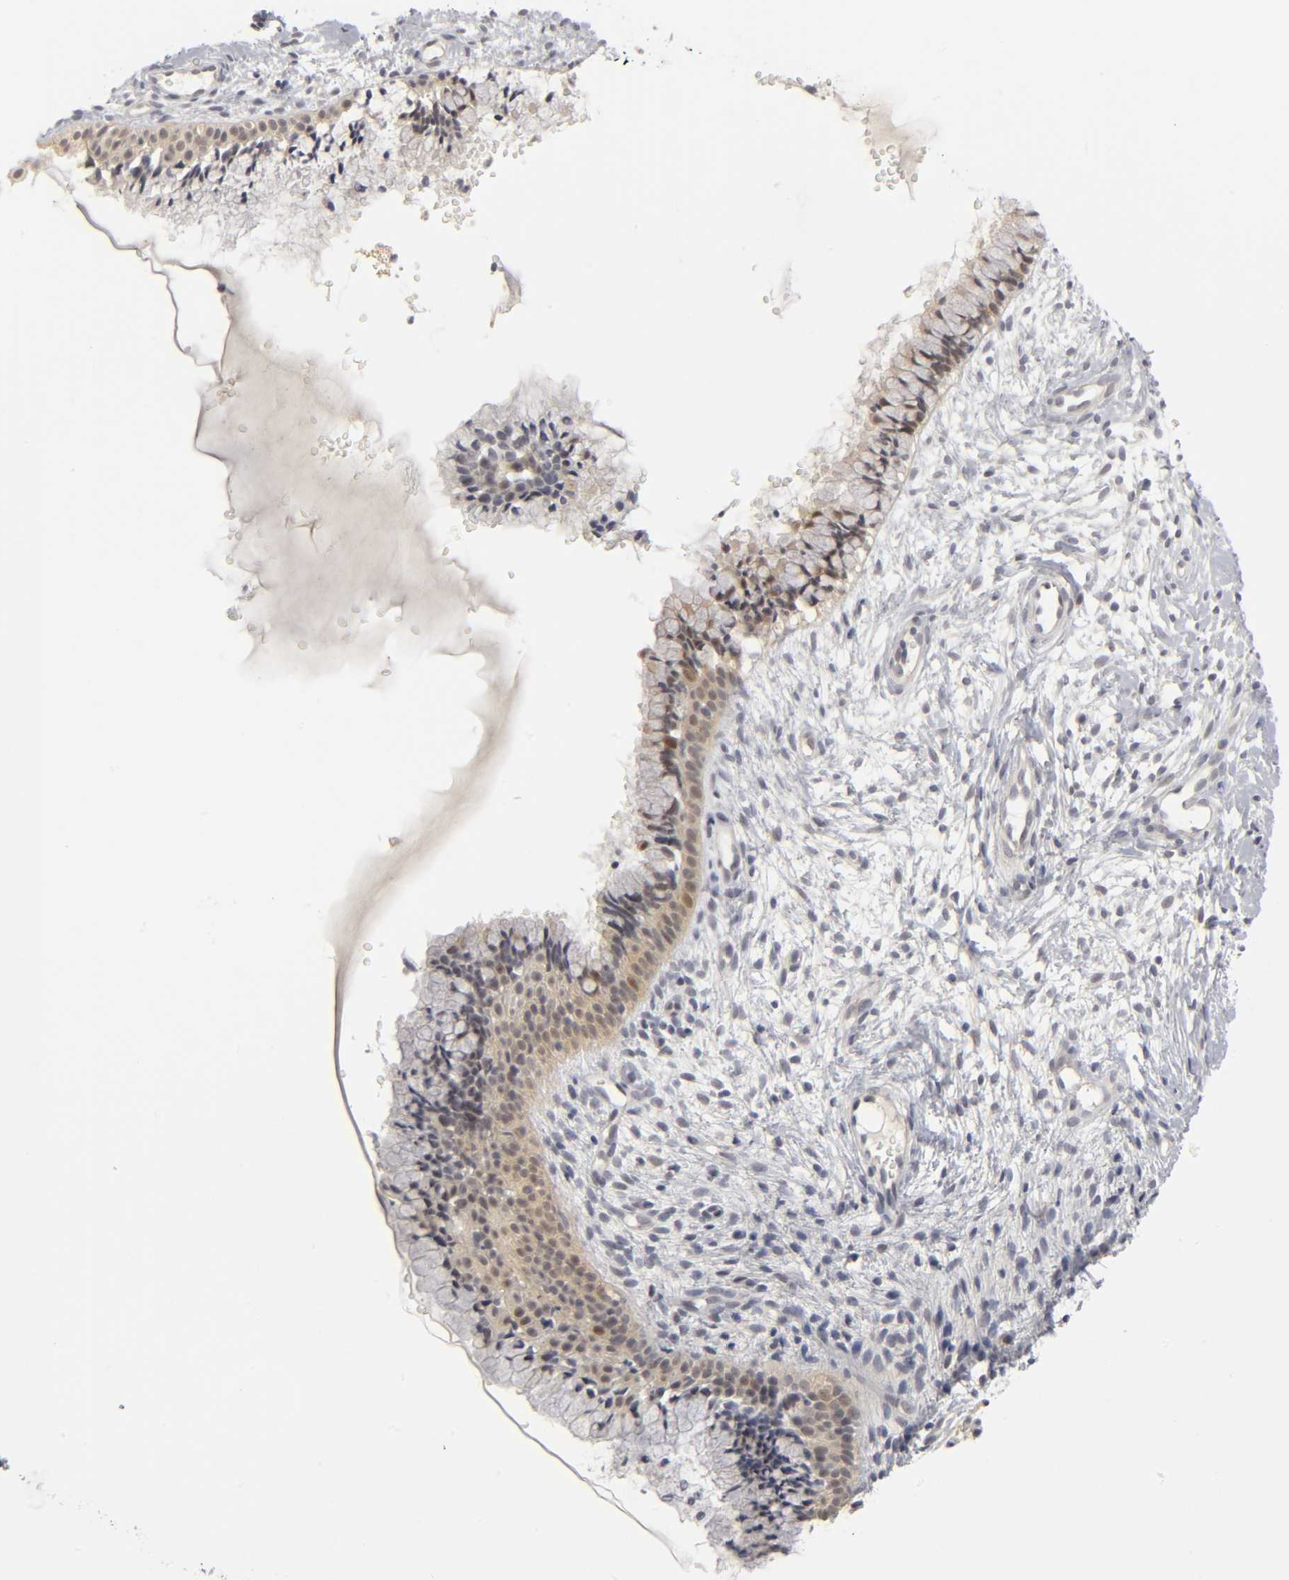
{"staining": {"intensity": "weak", "quantity": "<25%", "location": "cytoplasmic/membranous"}, "tissue": "cervix", "cell_type": "Glandular cells", "image_type": "normal", "snomed": [{"axis": "morphology", "description": "Normal tissue, NOS"}, {"axis": "topography", "description": "Cervix"}], "caption": "Protein analysis of unremarkable cervix exhibits no significant expression in glandular cells. (DAB (3,3'-diaminobenzidine) immunohistochemistry (IHC) visualized using brightfield microscopy, high magnification).", "gene": "PDLIM3", "patient": {"sex": "female", "age": 46}}